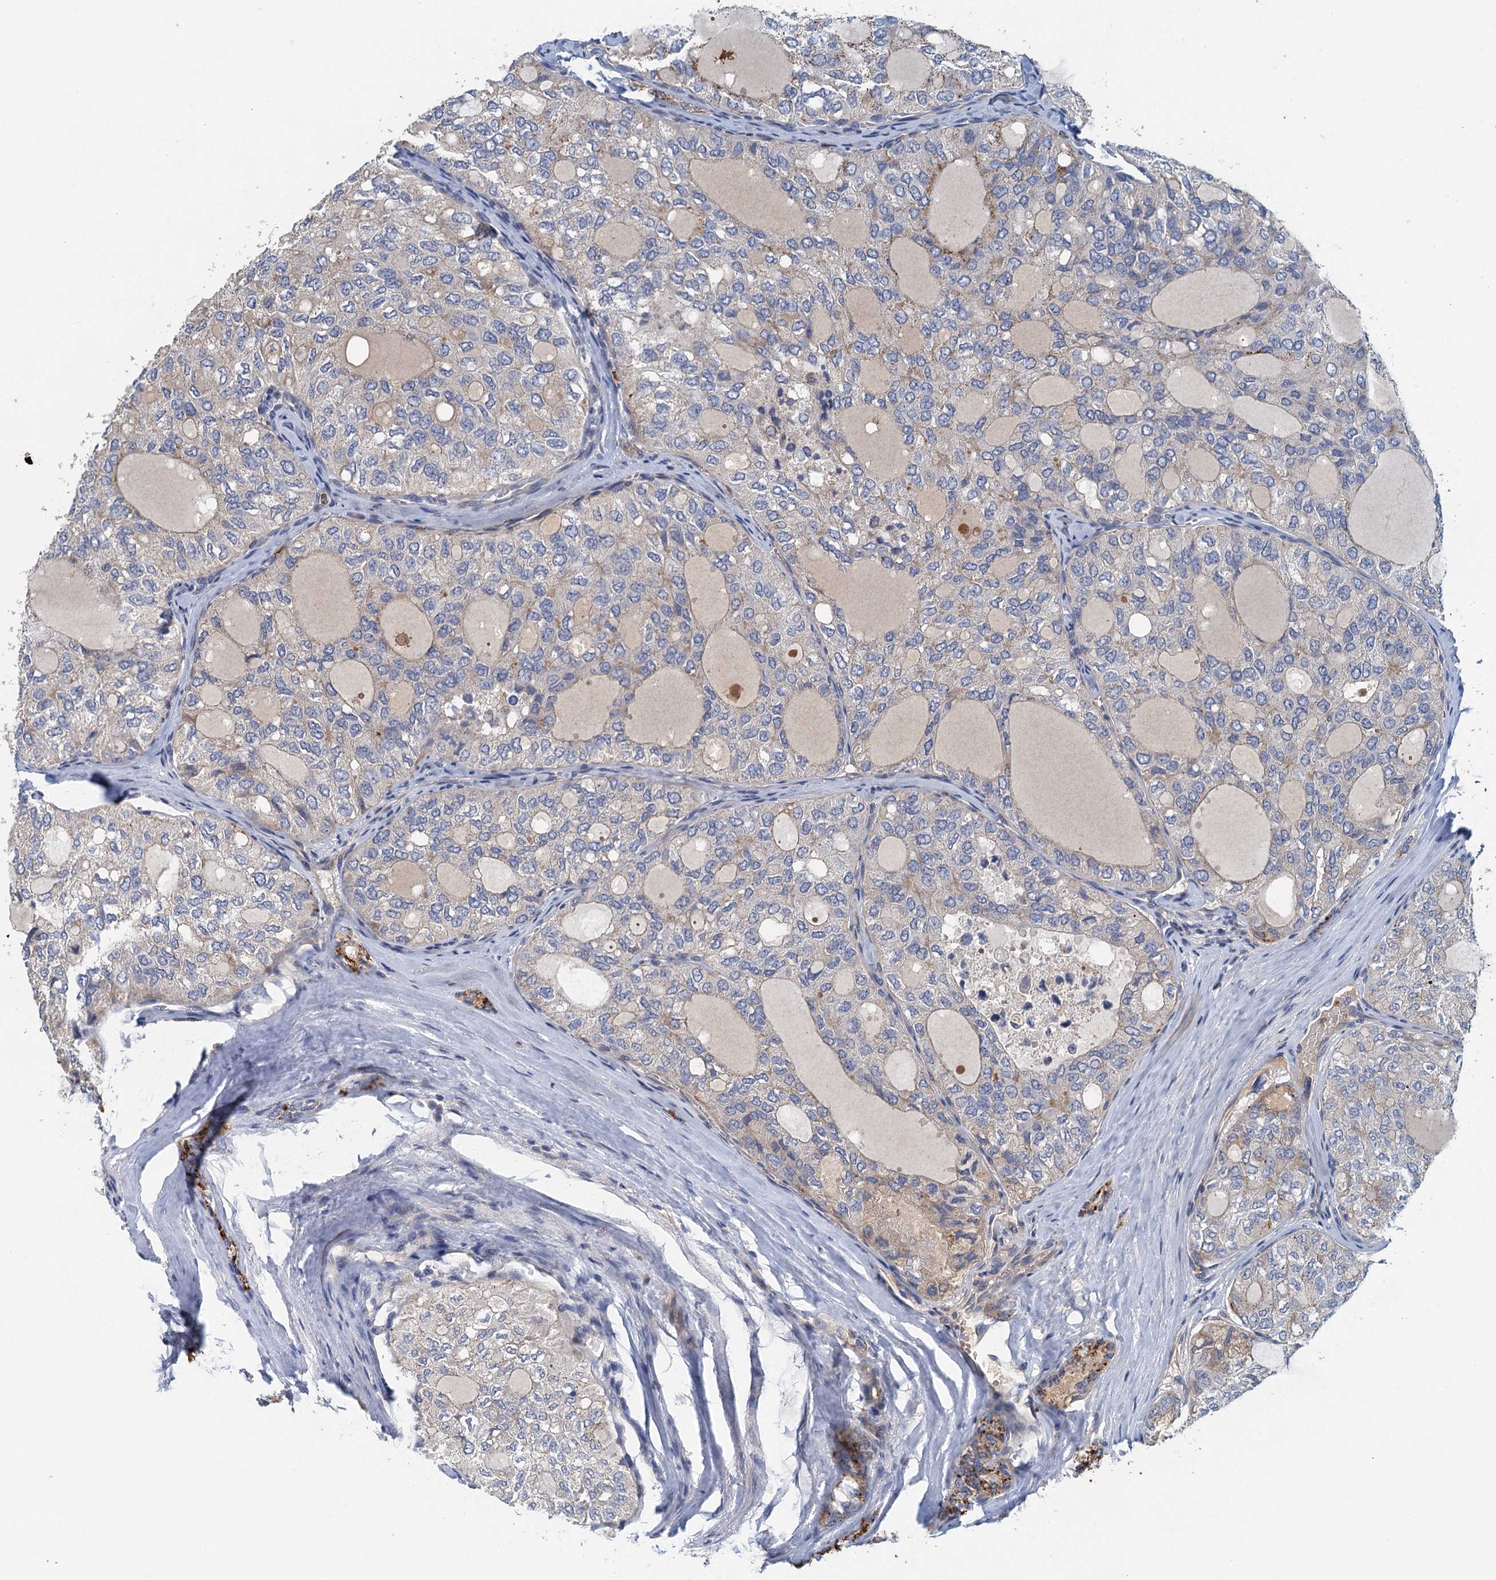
{"staining": {"intensity": "negative", "quantity": "none", "location": "none"}, "tissue": "thyroid cancer", "cell_type": "Tumor cells", "image_type": "cancer", "snomed": [{"axis": "morphology", "description": "Follicular adenoma carcinoma, NOS"}, {"axis": "topography", "description": "Thyroid gland"}], "caption": "Immunohistochemistry of thyroid cancer demonstrates no positivity in tumor cells.", "gene": "TPCN1", "patient": {"sex": "male", "age": 75}}